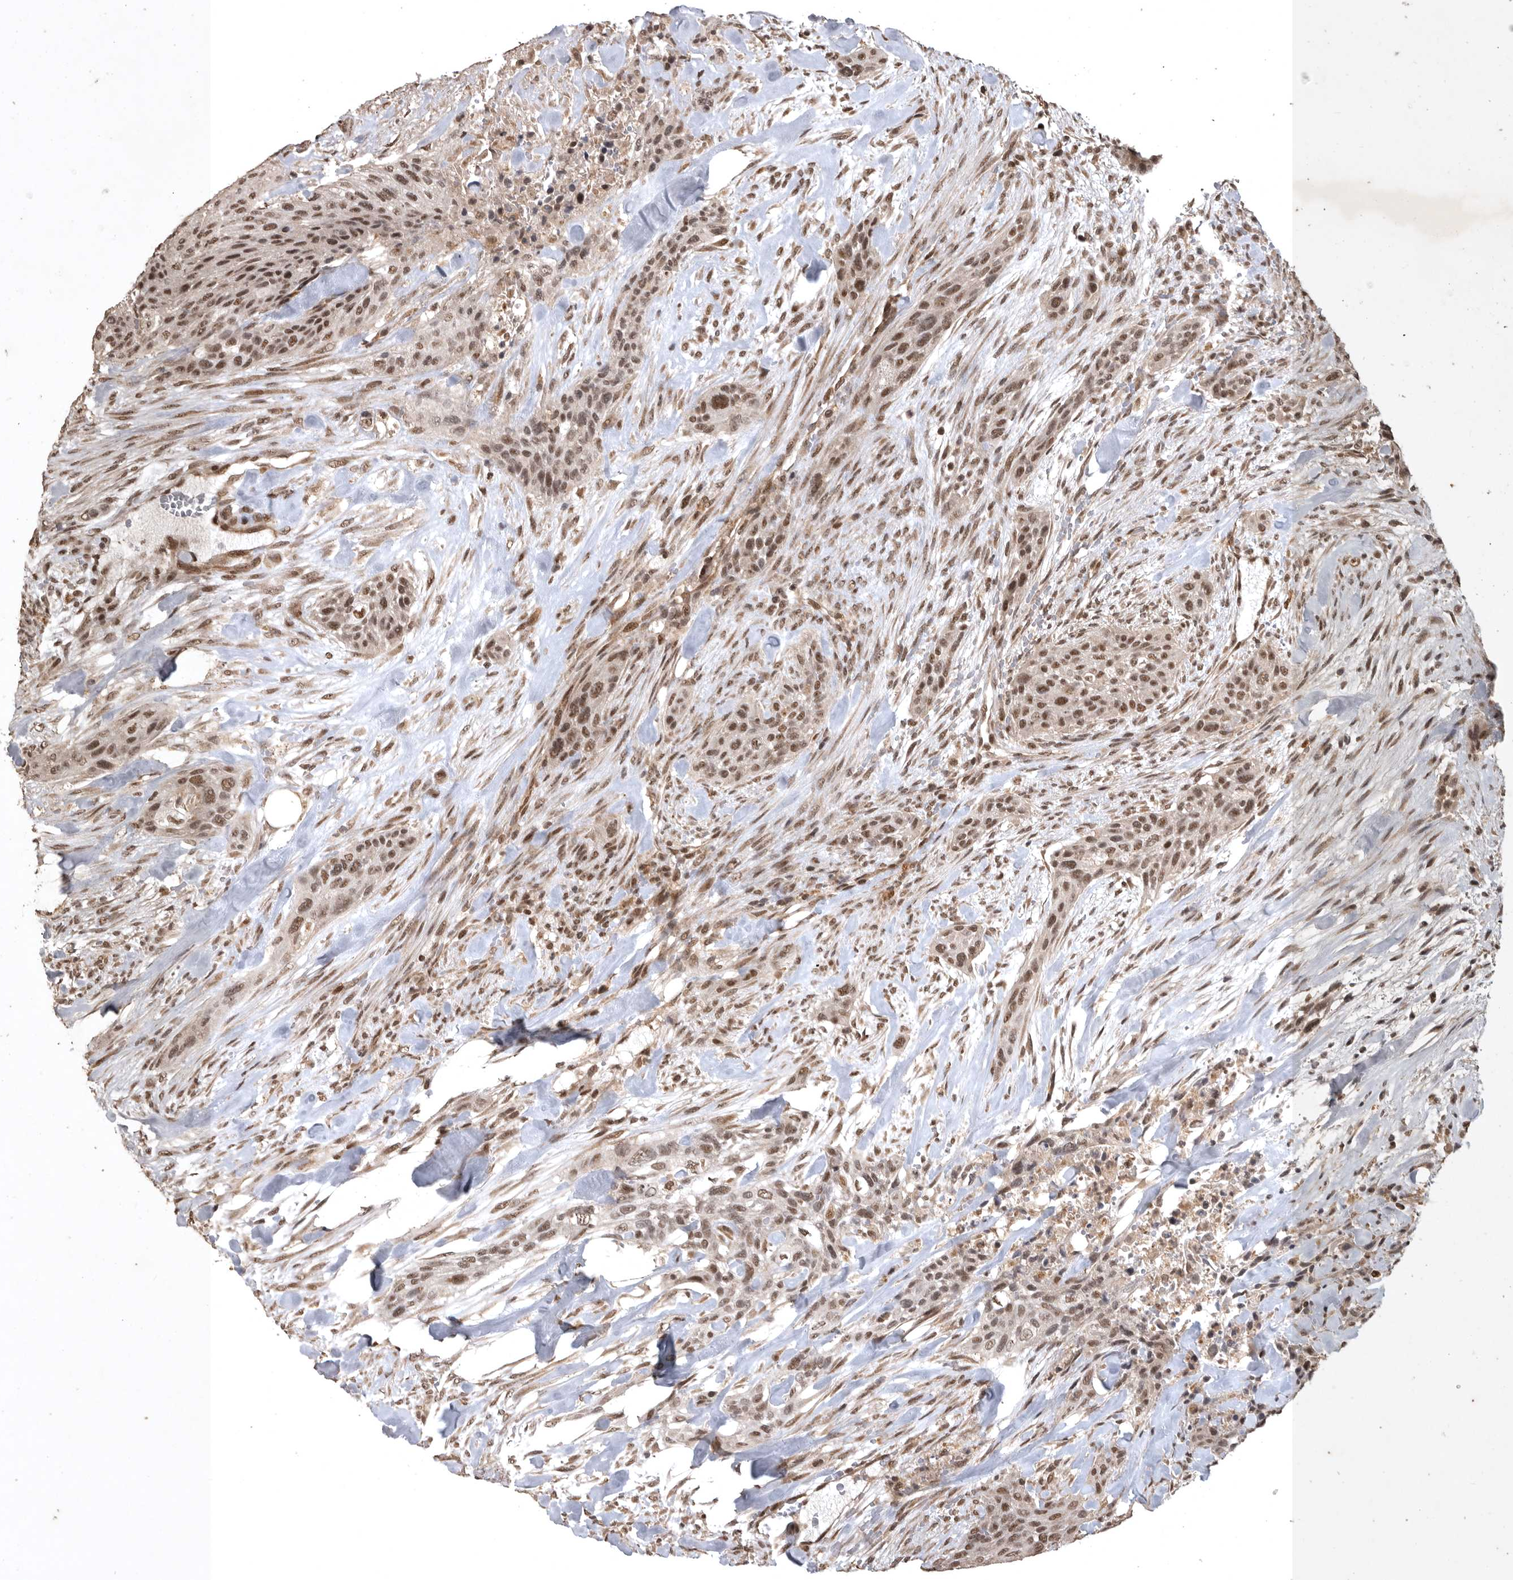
{"staining": {"intensity": "moderate", "quantity": ">75%", "location": "nuclear"}, "tissue": "urothelial cancer", "cell_type": "Tumor cells", "image_type": "cancer", "snomed": [{"axis": "morphology", "description": "Urothelial carcinoma, High grade"}, {"axis": "topography", "description": "Urinary bladder"}], "caption": "Human urothelial cancer stained with a protein marker demonstrates moderate staining in tumor cells.", "gene": "CBLL1", "patient": {"sex": "male", "age": 35}}